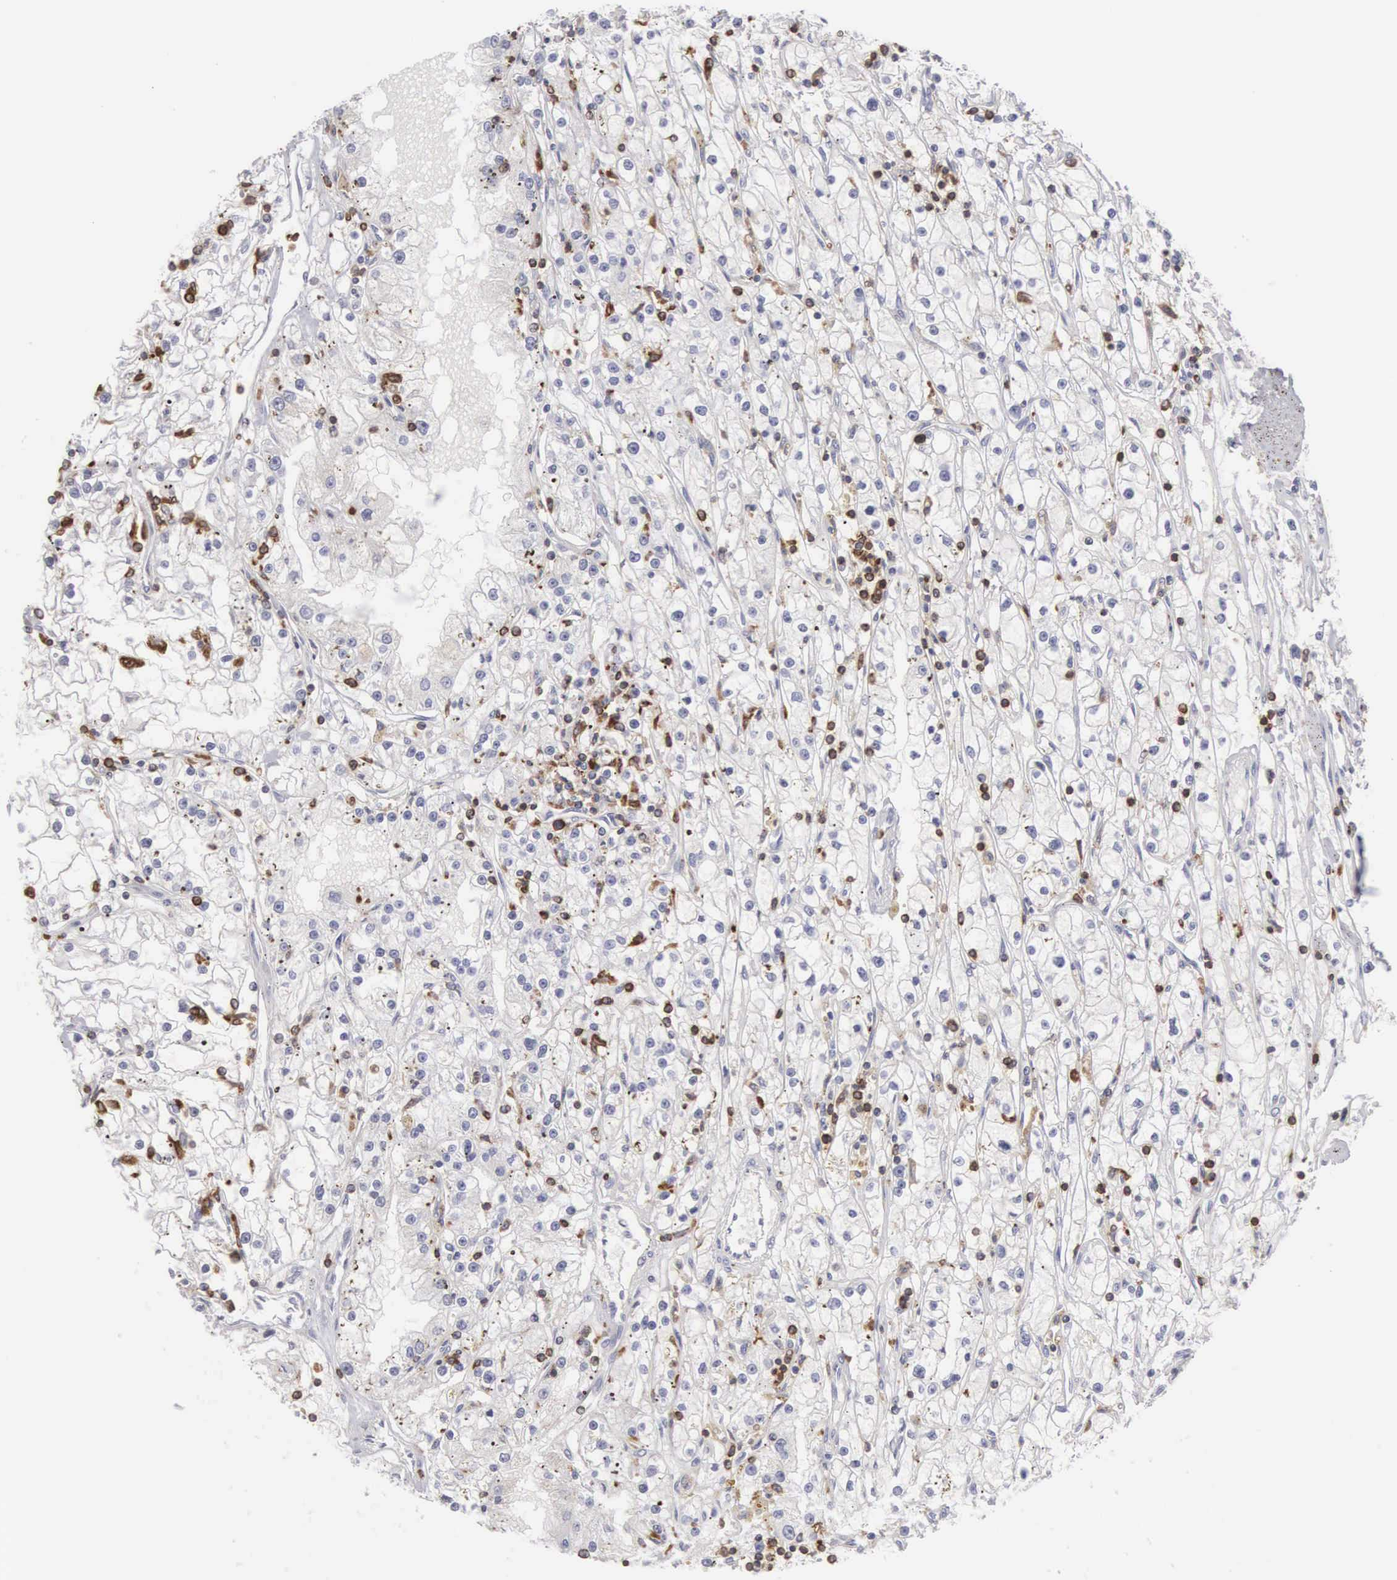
{"staining": {"intensity": "weak", "quantity": "<25%", "location": "cytoplasmic/membranous"}, "tissue": "renal cancer", "cell_type": "Tumor cells", "image_type": "cancer", "snomed": [{"axis": "morphology", "description": "Adenocarcinoma, NOS"}, {"axis": "topography", "description": "Kidney"}], "caption": "Tumor cells show no significant protein positivity in renal adenocarcinoma. Brightfield microscopy of IHC stained with DAB (3,3'-diaminobenzidine) (brown) and hematoxylin (blue), captured at high magnification.", "gene": "SH3BP1", "patient": {"sex": "male", "age": 56}}